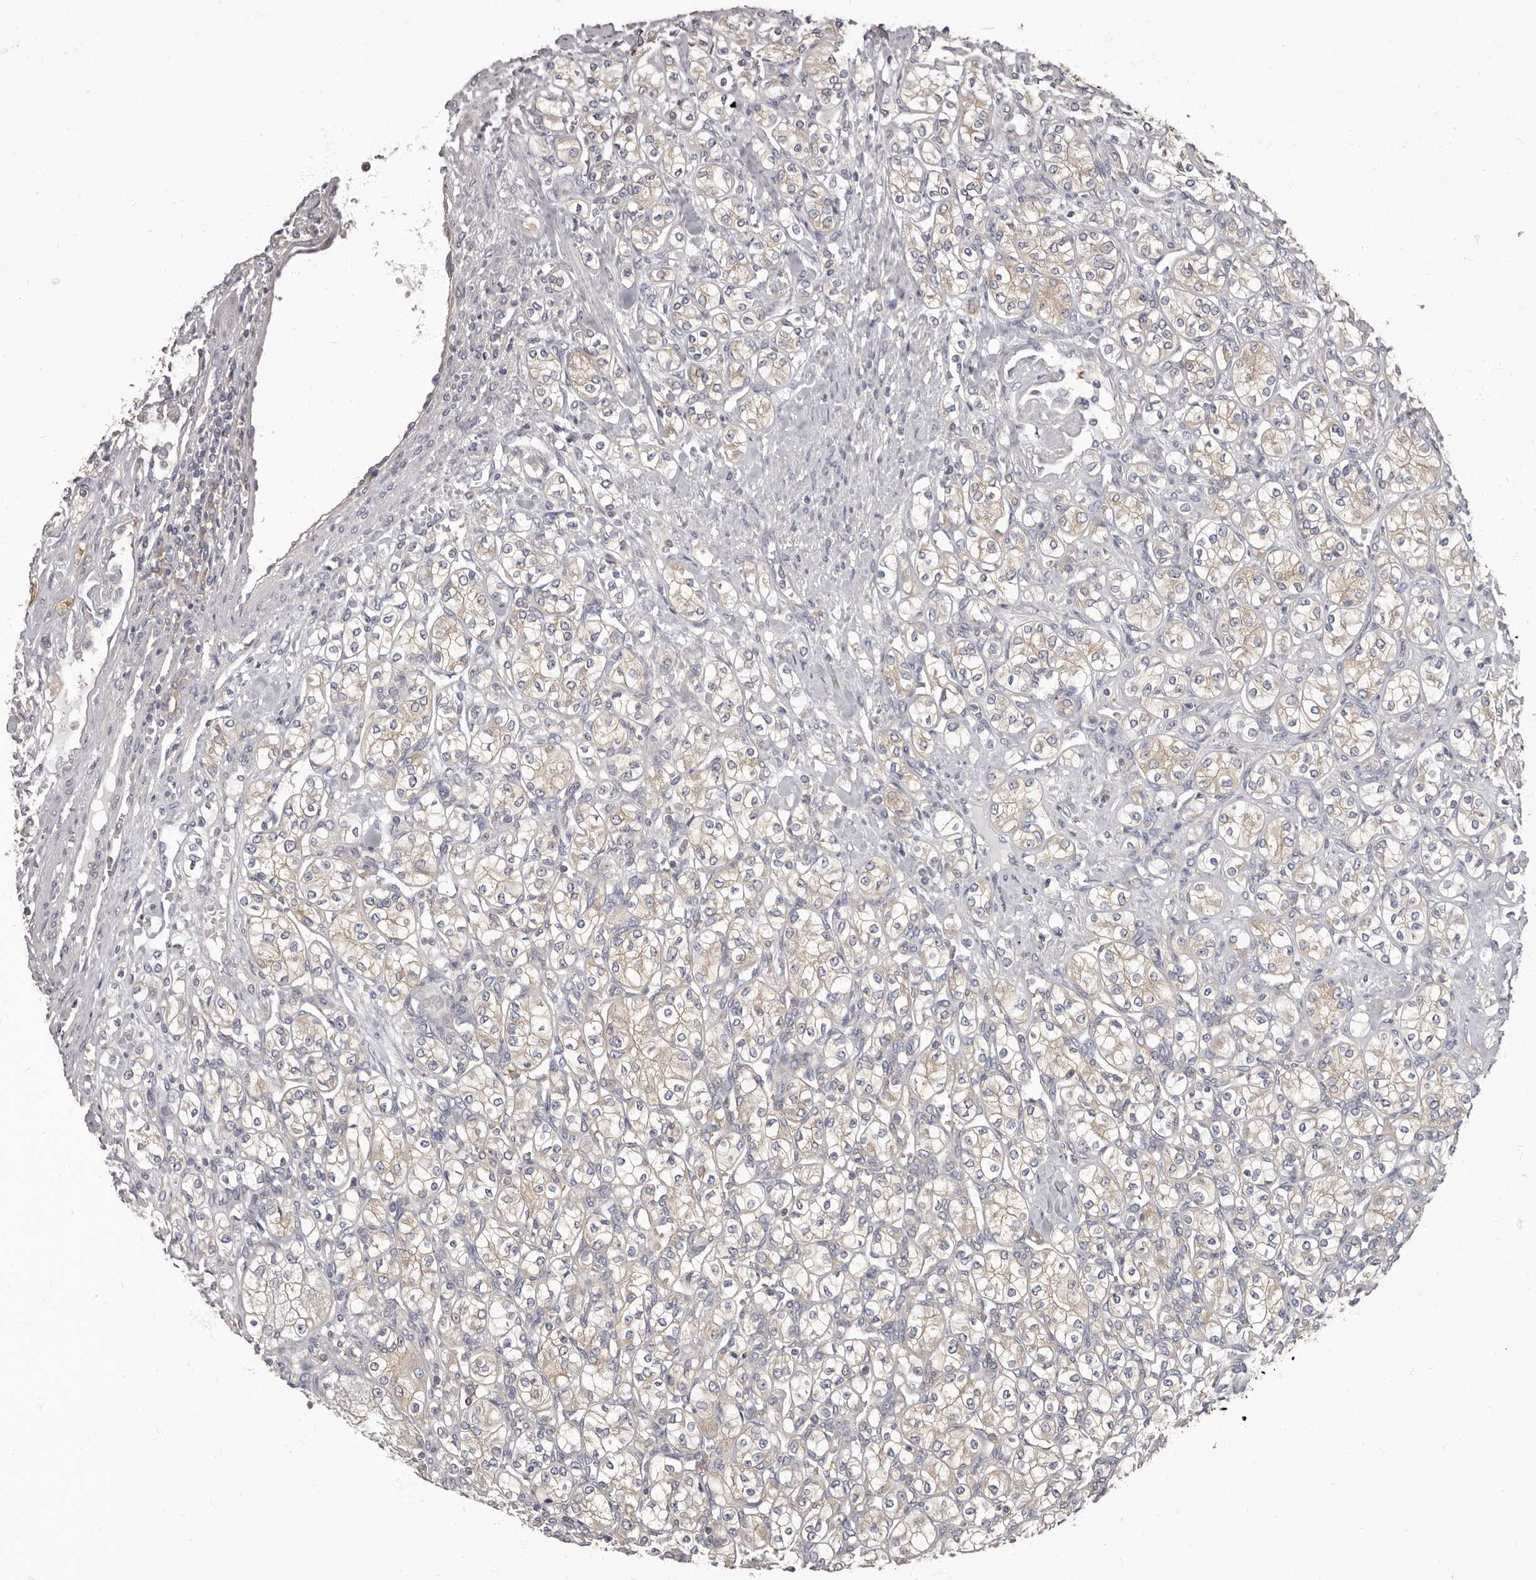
{"staining": {"intensity": "weak", "quantity": "<25%", "location": "cytoplasmic/membranous"}, "tissue": "renal cancer", "cell_type": "Tumor cells", "image_type": "cancer", "snomed": [{"axis": "morphology", "description": "Adenocarcinoma, NOS"}, {"axis": "topography", "description": "Kidney"}], "caption": "Renal cancer (adenocarcinoma) was stained to show a protein in brown. There is no significant expression in tumor cells.", "gene": "APEH", "patient": {"sex": "male", "age": 77}}